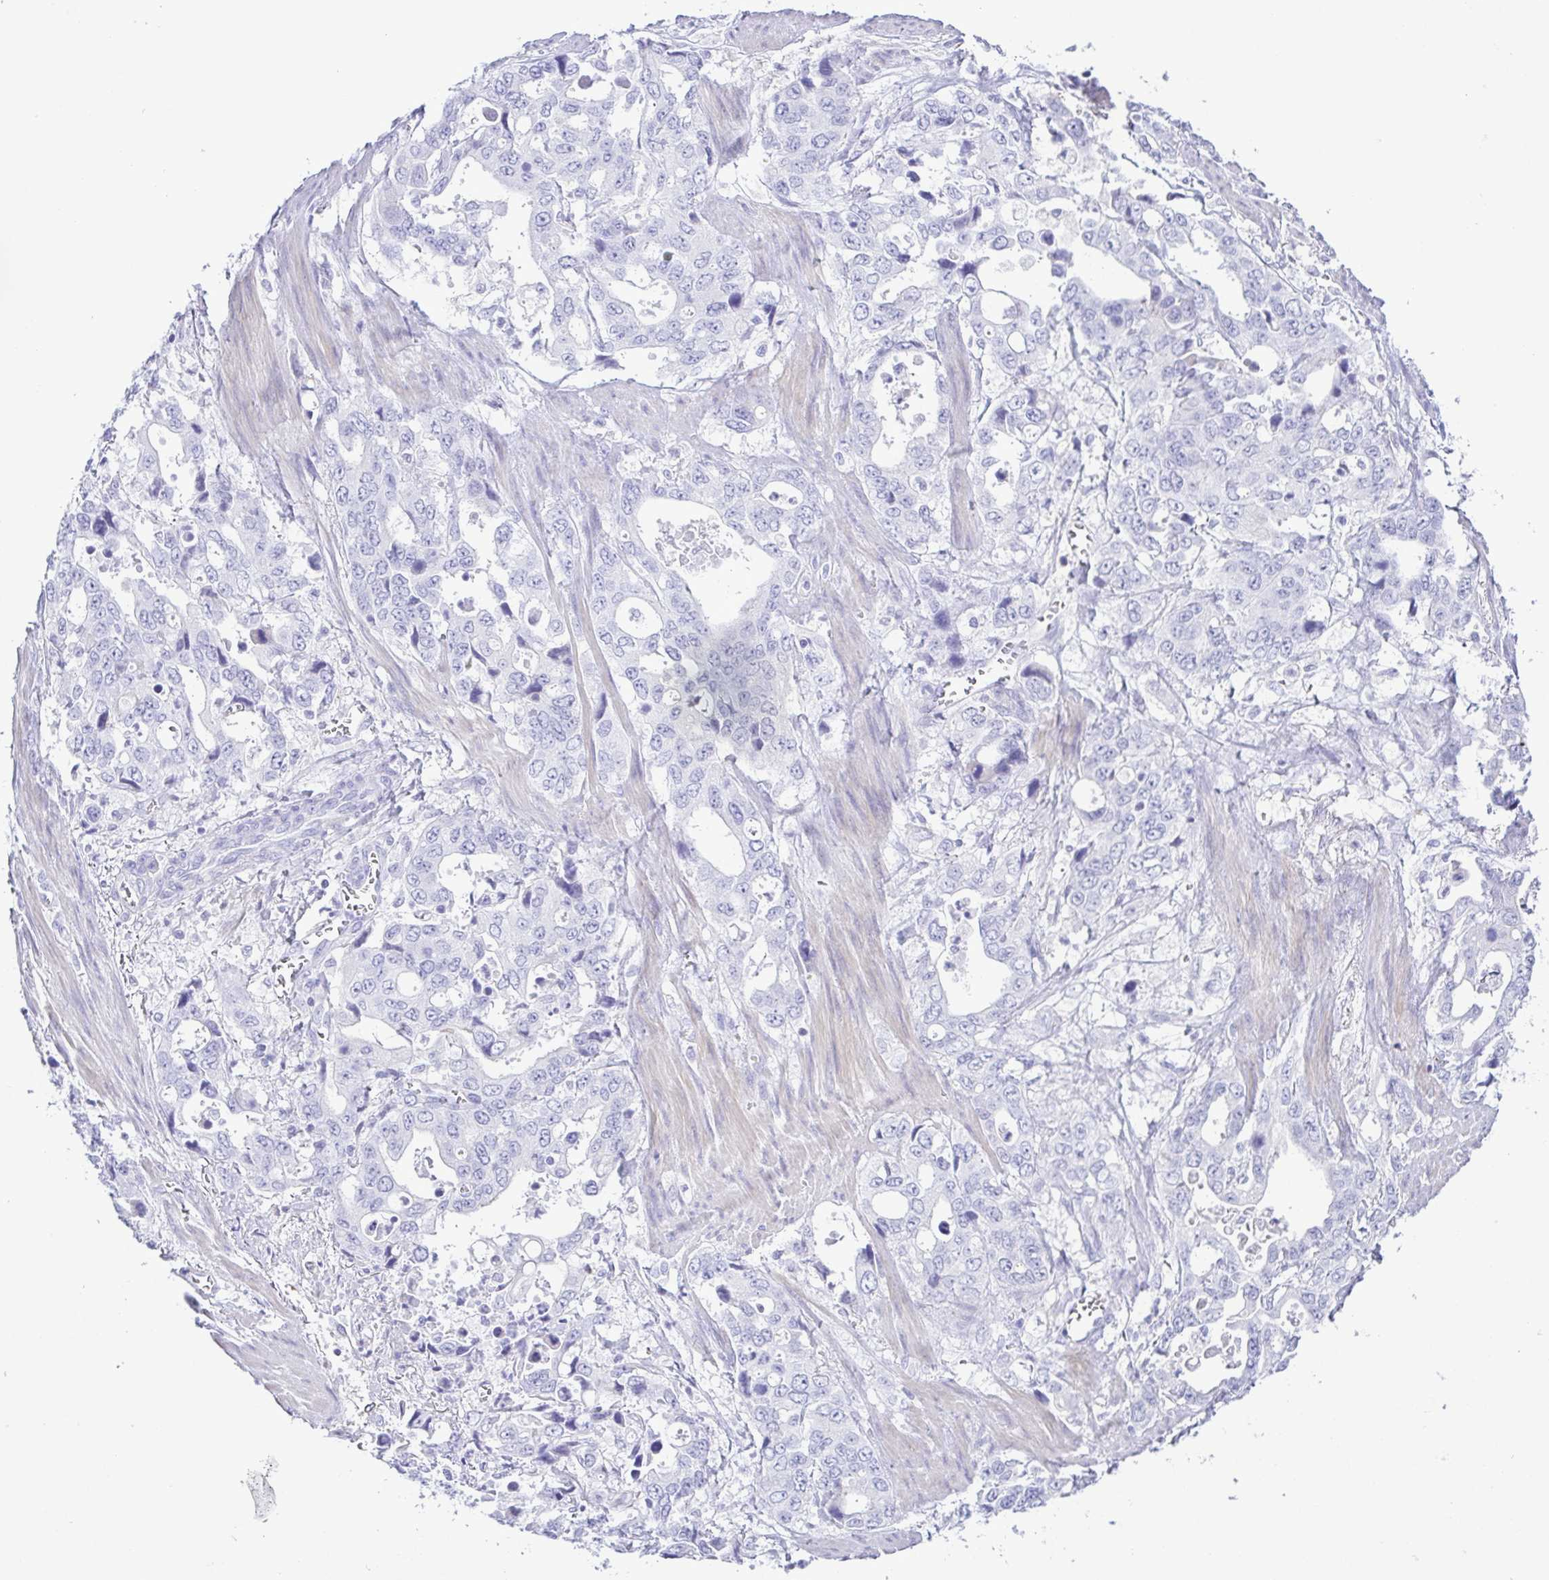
{"staining": {"intensity": "negative", "quantity": "none", "location": "none"}, "tissue": "stomach cancer", "cell_type": "Tumor cells", "image_type": "cancer", "snomed": [{"axis": "morphology", "description": "Adenocarcinoma, NOS"}, {"axis": "topography", "description": "Stomach, upper"}], "caption": "A high-resolution histopathology image shows immunohistochemistry (IHC) staining of adenocarcinoma (stomach), which reveals no significant expression in tumor cells.", "gene": "GPR182", "patient": {"sex": "male", "age": 74}}